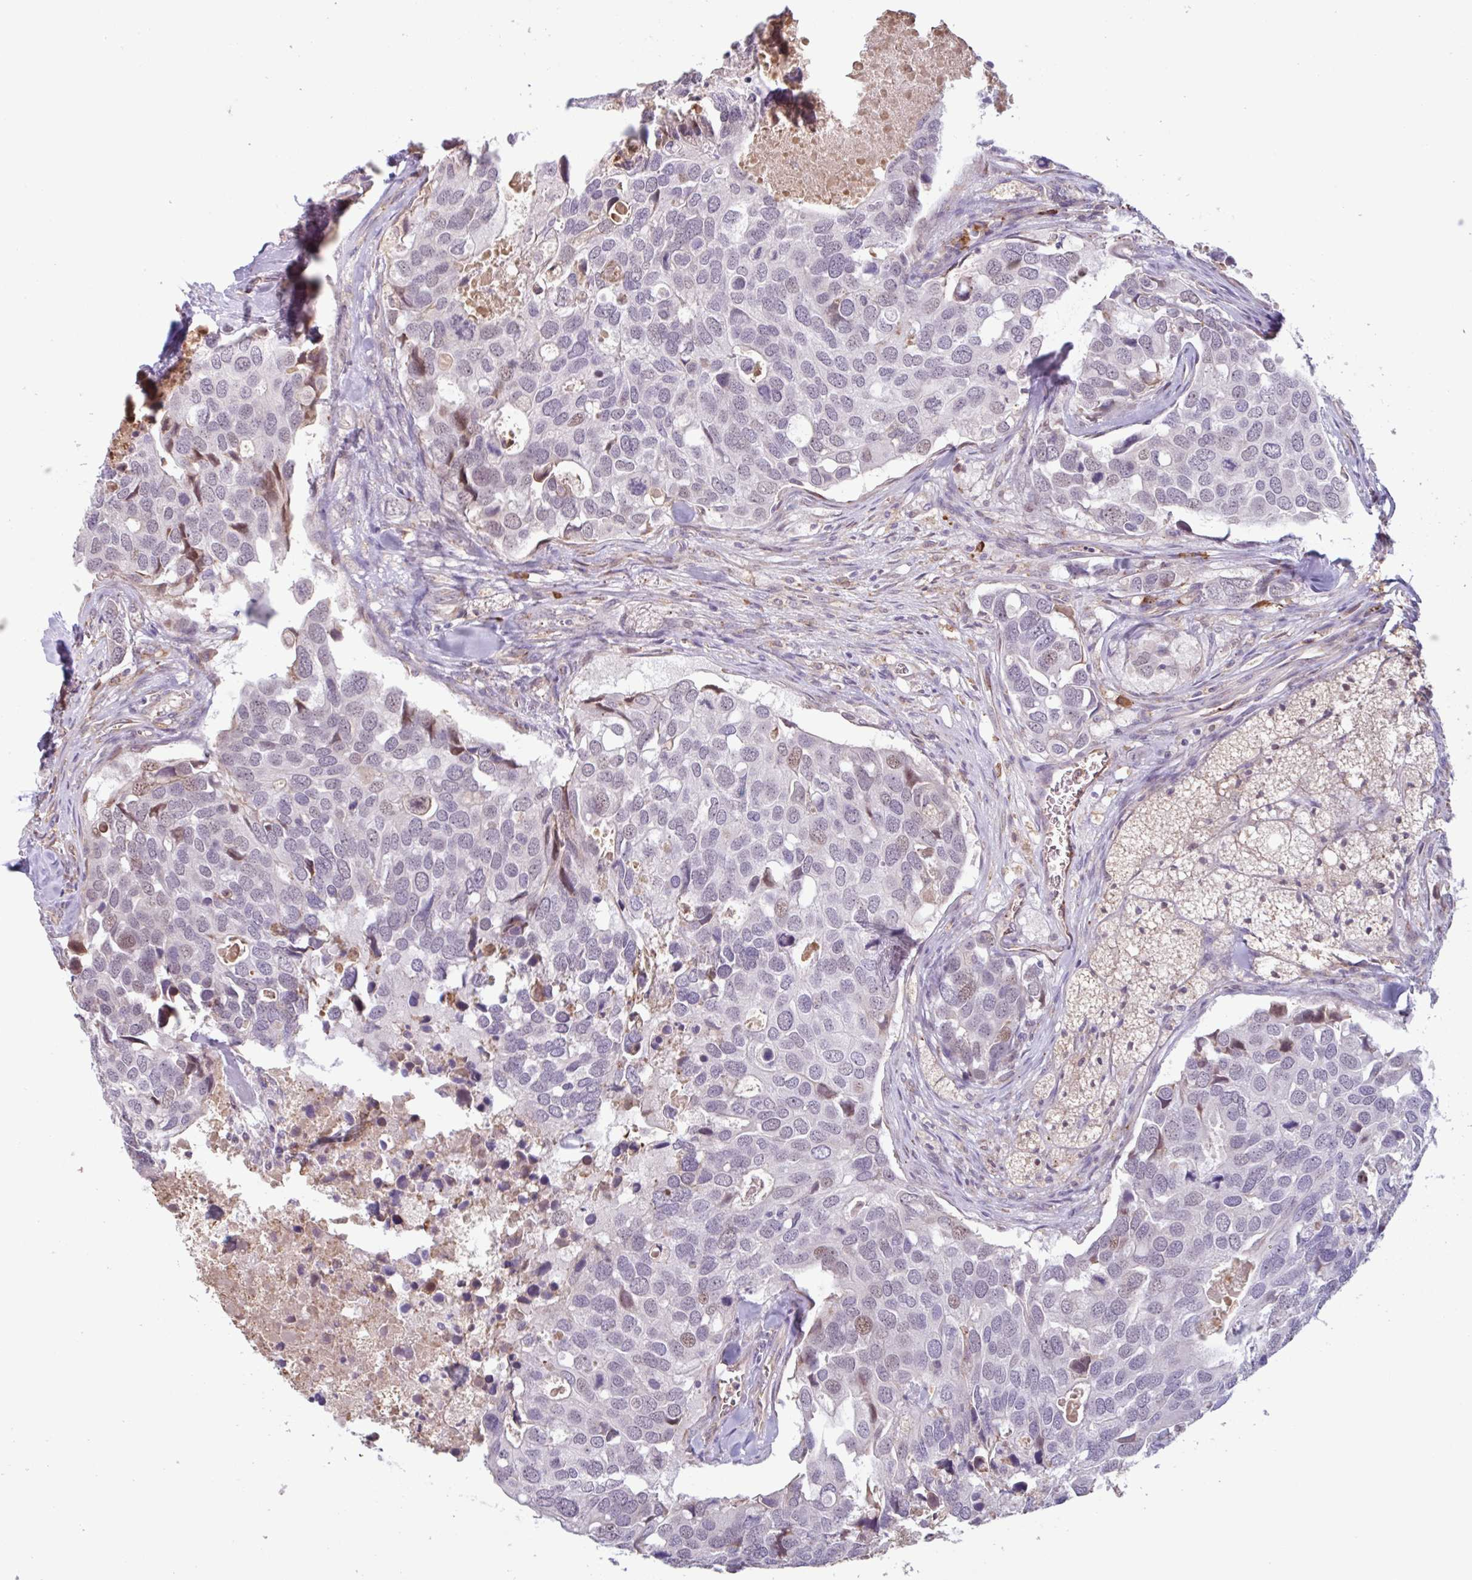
{"staining": {"intensity": "weak", "quantity": "<25%", "location": "nuclear"}, "tissue": "breast cancer", "cell_type": "Tumor cells", "image_type": "cancer", "snomed": [{"axis": "morphology", "description": "Duct carcinoma"}, {"axis": "topography", "description": "Breast"}], "caption": "There is no significant expression in tumor cells of infiltrating ductal carcinoma (breast). The staining was performed using DAB to visualize the protein expression in brown, while the nuclei were stained in blue with hematoxylin (Magnification: 20x).", "gene": "TAF1D", "patient": {"sex": "female", "age": 83}}